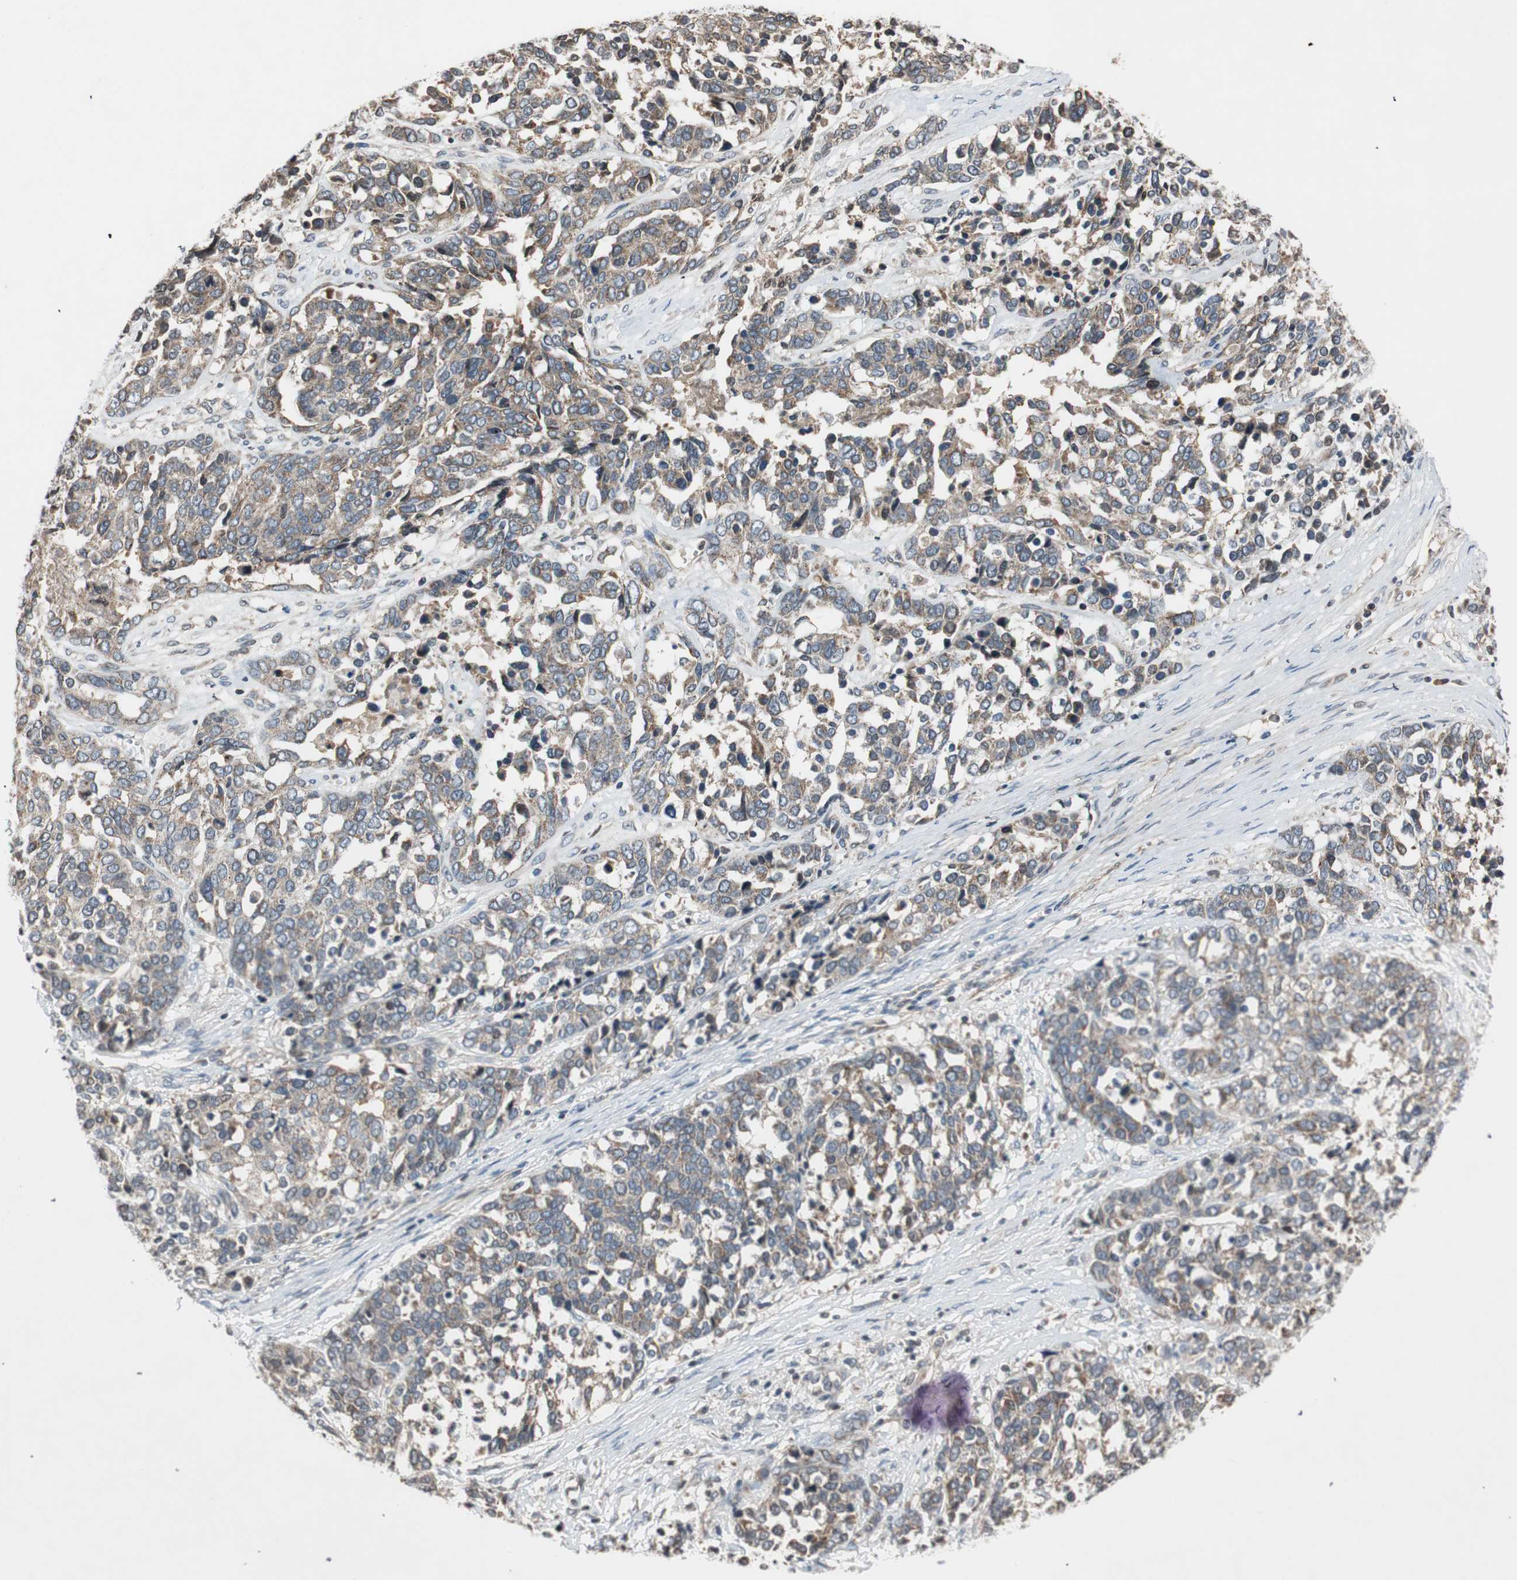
{"staining": {"intensity": "moderate", "quantity": "25%-75%", "location": "cytoplasmic/membranous"}, "tissue": "ovarian cancer", "cell_type": "Tumor cells", "image_type": "cancer", "snomed": [{"axis": "morphology", "description": "Cystadenocarcinoma, serous, NOS"}, {"axis": "topography", "description": "Ovary"}], "caption": "This is a histology image of immunohistochemistry staining of serous cystadenocarcinoma (ovarian), which shows moderate expression in the cytoplasmic/membranous of tumor cells.", "gene": "GCLM", "patient": {"sex": "female", "age": 44}}